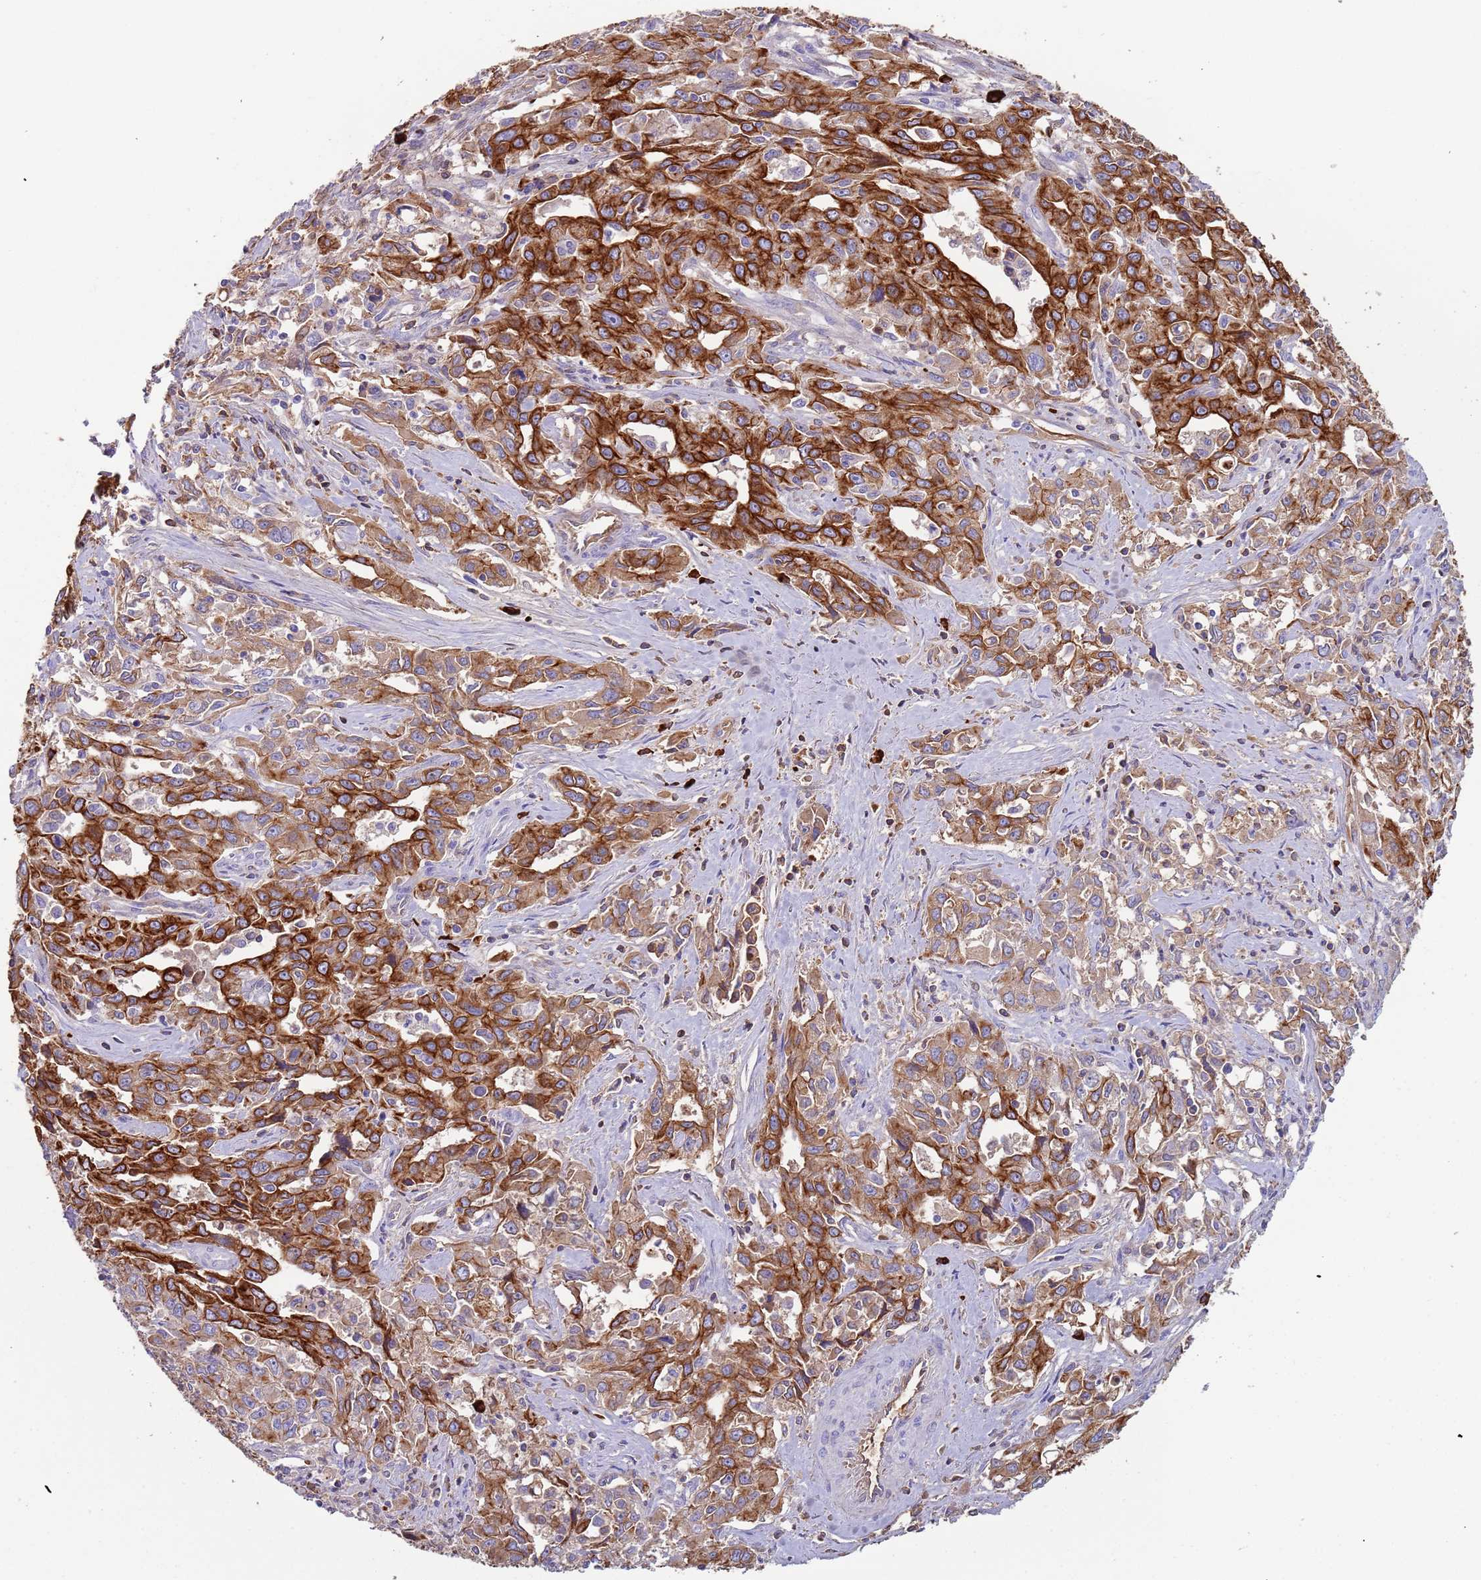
{"staining": {"intensity": "strong", "quantity": "25%-75%", "location": "cytoplasmic/membranous"}, "tissue": "liver cancer", "cell_type": "Tumor cells", "image_type": "cancer", "snomed": [{"axis": "morphology", "description": "Carcinoma, Hepatocellular, NOS"}, {"axis": "topography", "description": "Liver"}], "caption": "IHC of human liver cancer (hepatocellular carcinoma) shows high levels of strong cytoplasmic/membranous expression in approximately 25%-75% of tumor cells.", "gene": "CYSLTR2", "patient": {"sex": "male", "age": 63}}